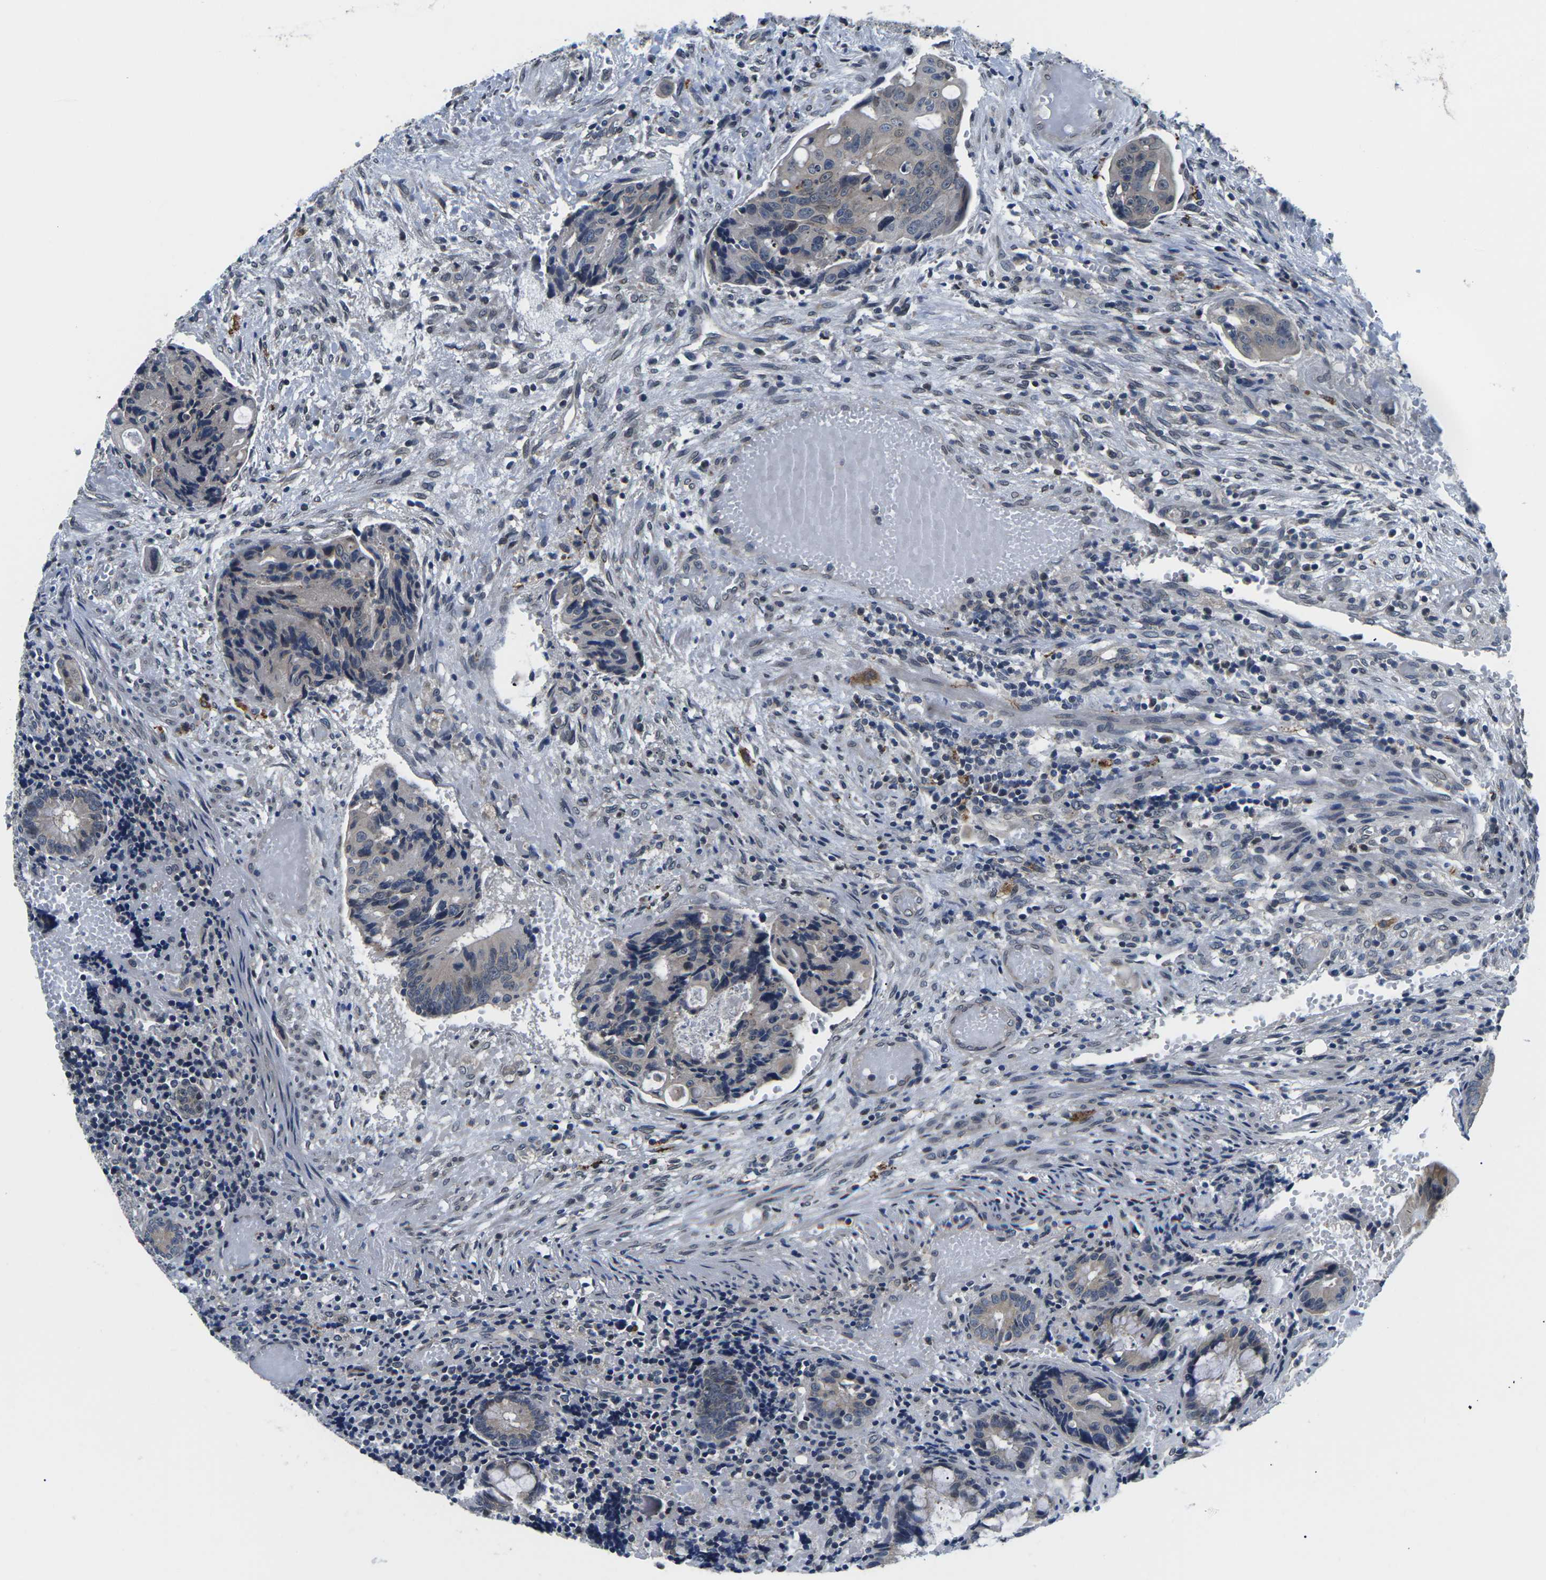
{"staining": {"intensity": "negative", "quantity": "none", "location": "none"}, "tissue": "colorectal cancer", "cell_type": "Tumor cells", "image_type": "cancer", "snomed": [{"axis": "morphology", "description": "Adenocarcinoma, NOS"}, {"axis": "topography", "description": "Colon"}], "caption": "A micrograph of human colorectal adenocarcinoma is negative for staining in tumor cells.", "gene": "SNX10", "patient": {"sex": "female", "age": 57}}